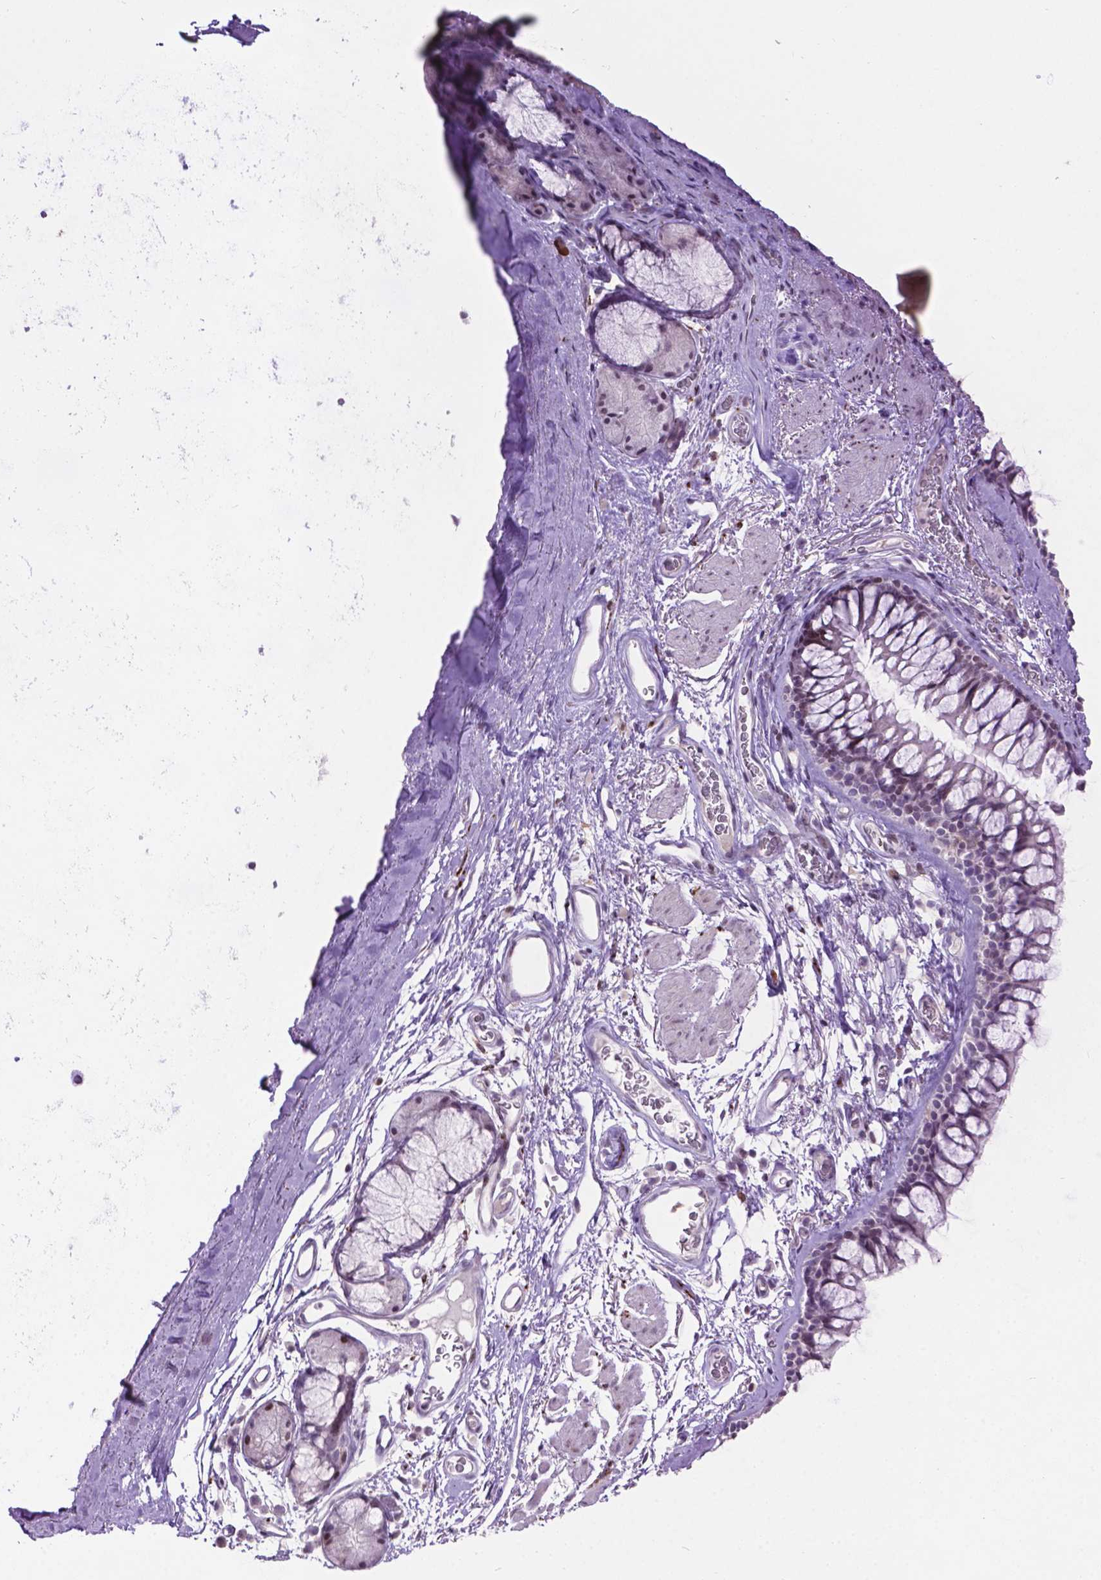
{"staining": {"intensity": "negative", "quantity": "none", "location": "none"}, "tissue": "bronchus", "cell_type": "Respiratory epithelial cells", "image_type": "normal", "snomed": [{"axis": "morphology", "description": "Normal tissue, NOS"}, {"axis": "topography", "description": "Cartilage tissue"}, {"axis": "topography", "description": "Bronchus"}], "caption": "Immunohistochemistry histopathology image of normal bronchus stained for a protein (brown), which exhibits no expression in respiratory epithelial cells.", "gene": "TH", "patient": {"sex": "female", "age": 79}}